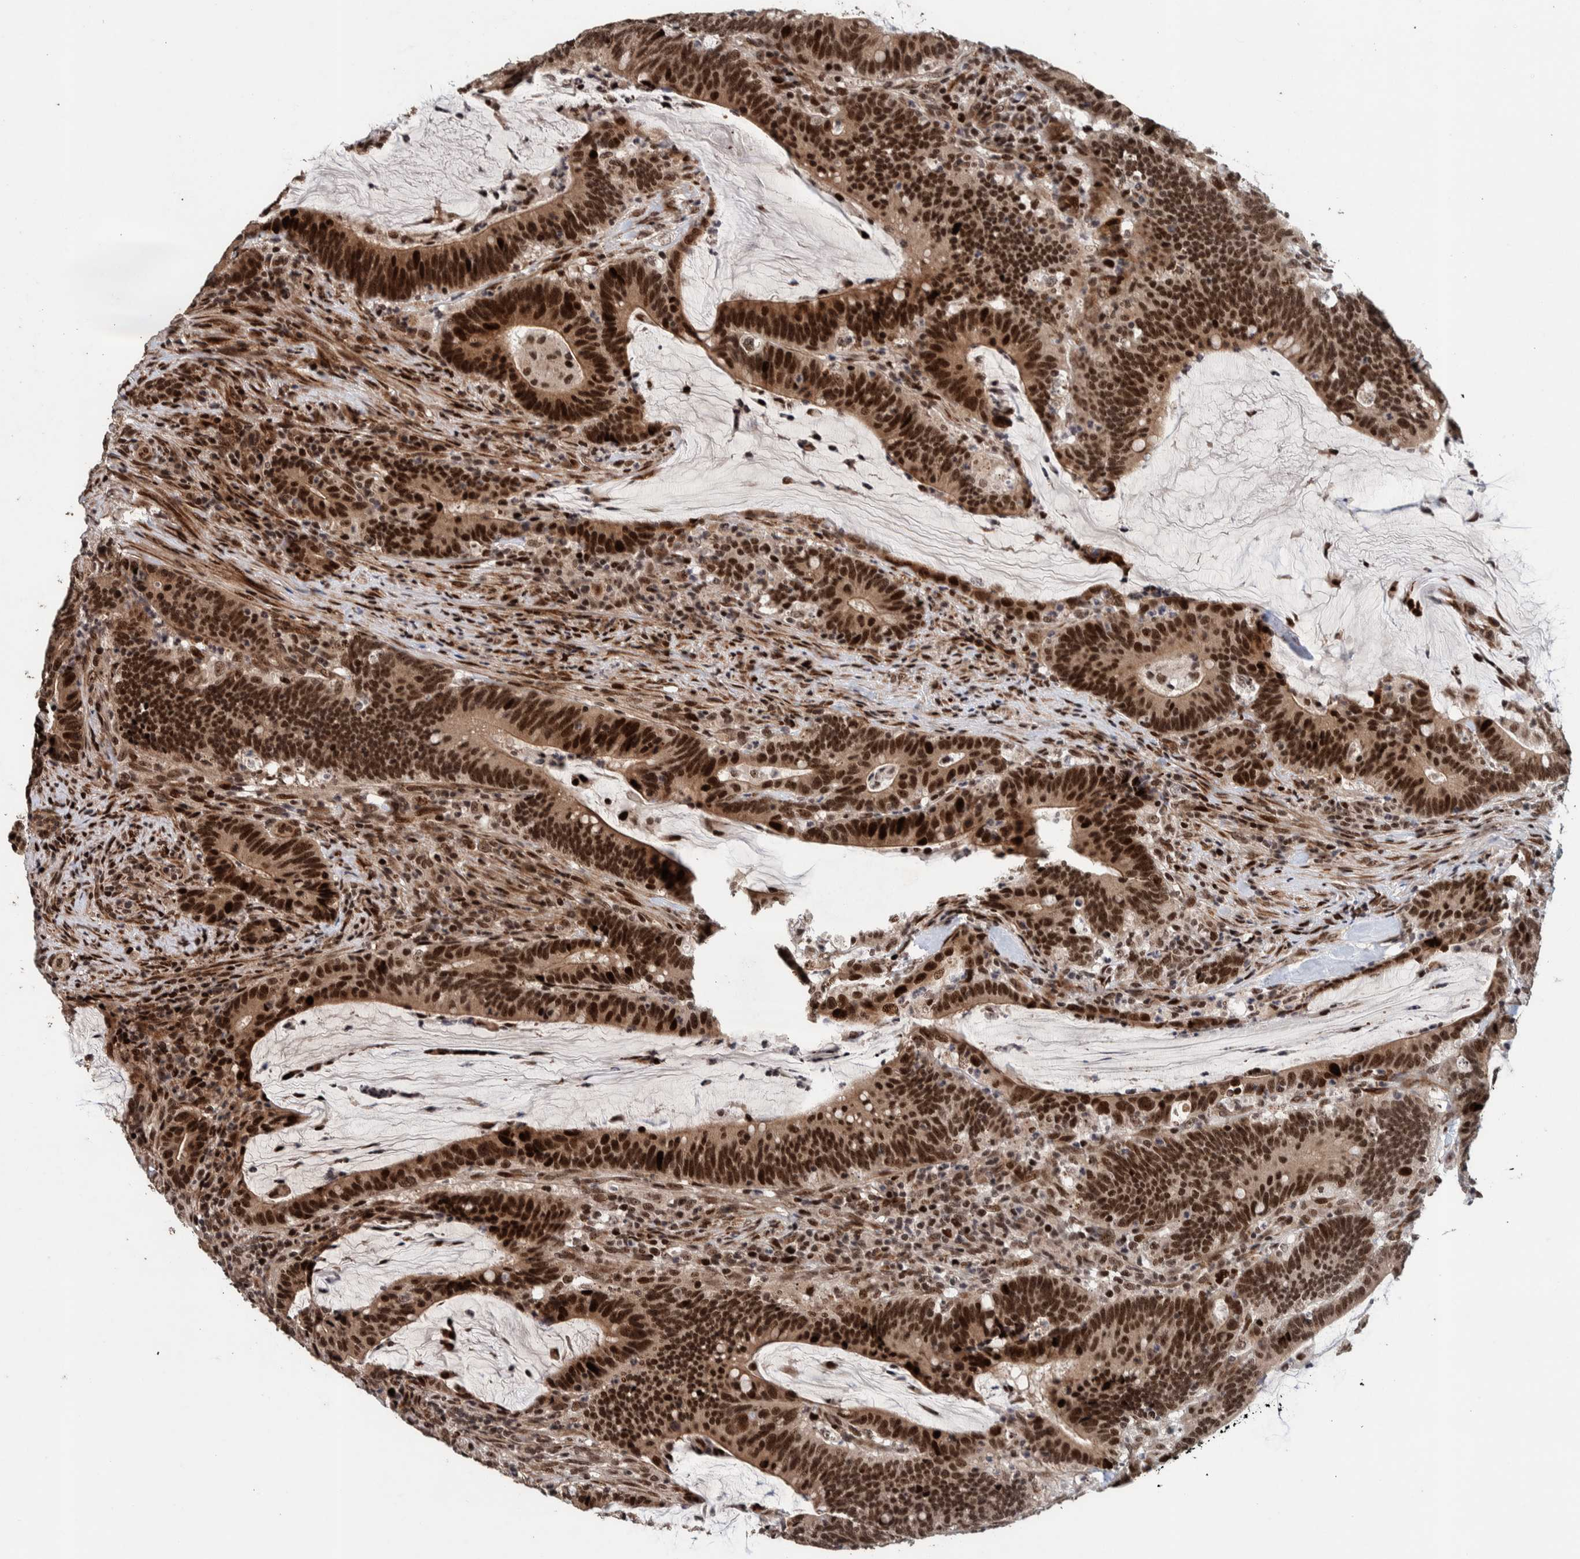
{"staining": {"intensity": "strong", "quantity": ">75%", "location": "nuclear"}, "tissue": "colorectal cancer", "cell_type": "Tumor cells", "image_type": "cancer", "snomed": [{"axis": "morphology", "description": "Adenocarcinoma, NOS"}, {"axis": "topography", "description": "Colon"}], "caption": "This is an image of immunohistochemistry (IHC) staining of colorectal cancer (adenocarcinoma), which shows strong positivity in the nuclear of tumor cells.", "gene": "CHD4", "patient": {"sex": "female", "age": 66}}